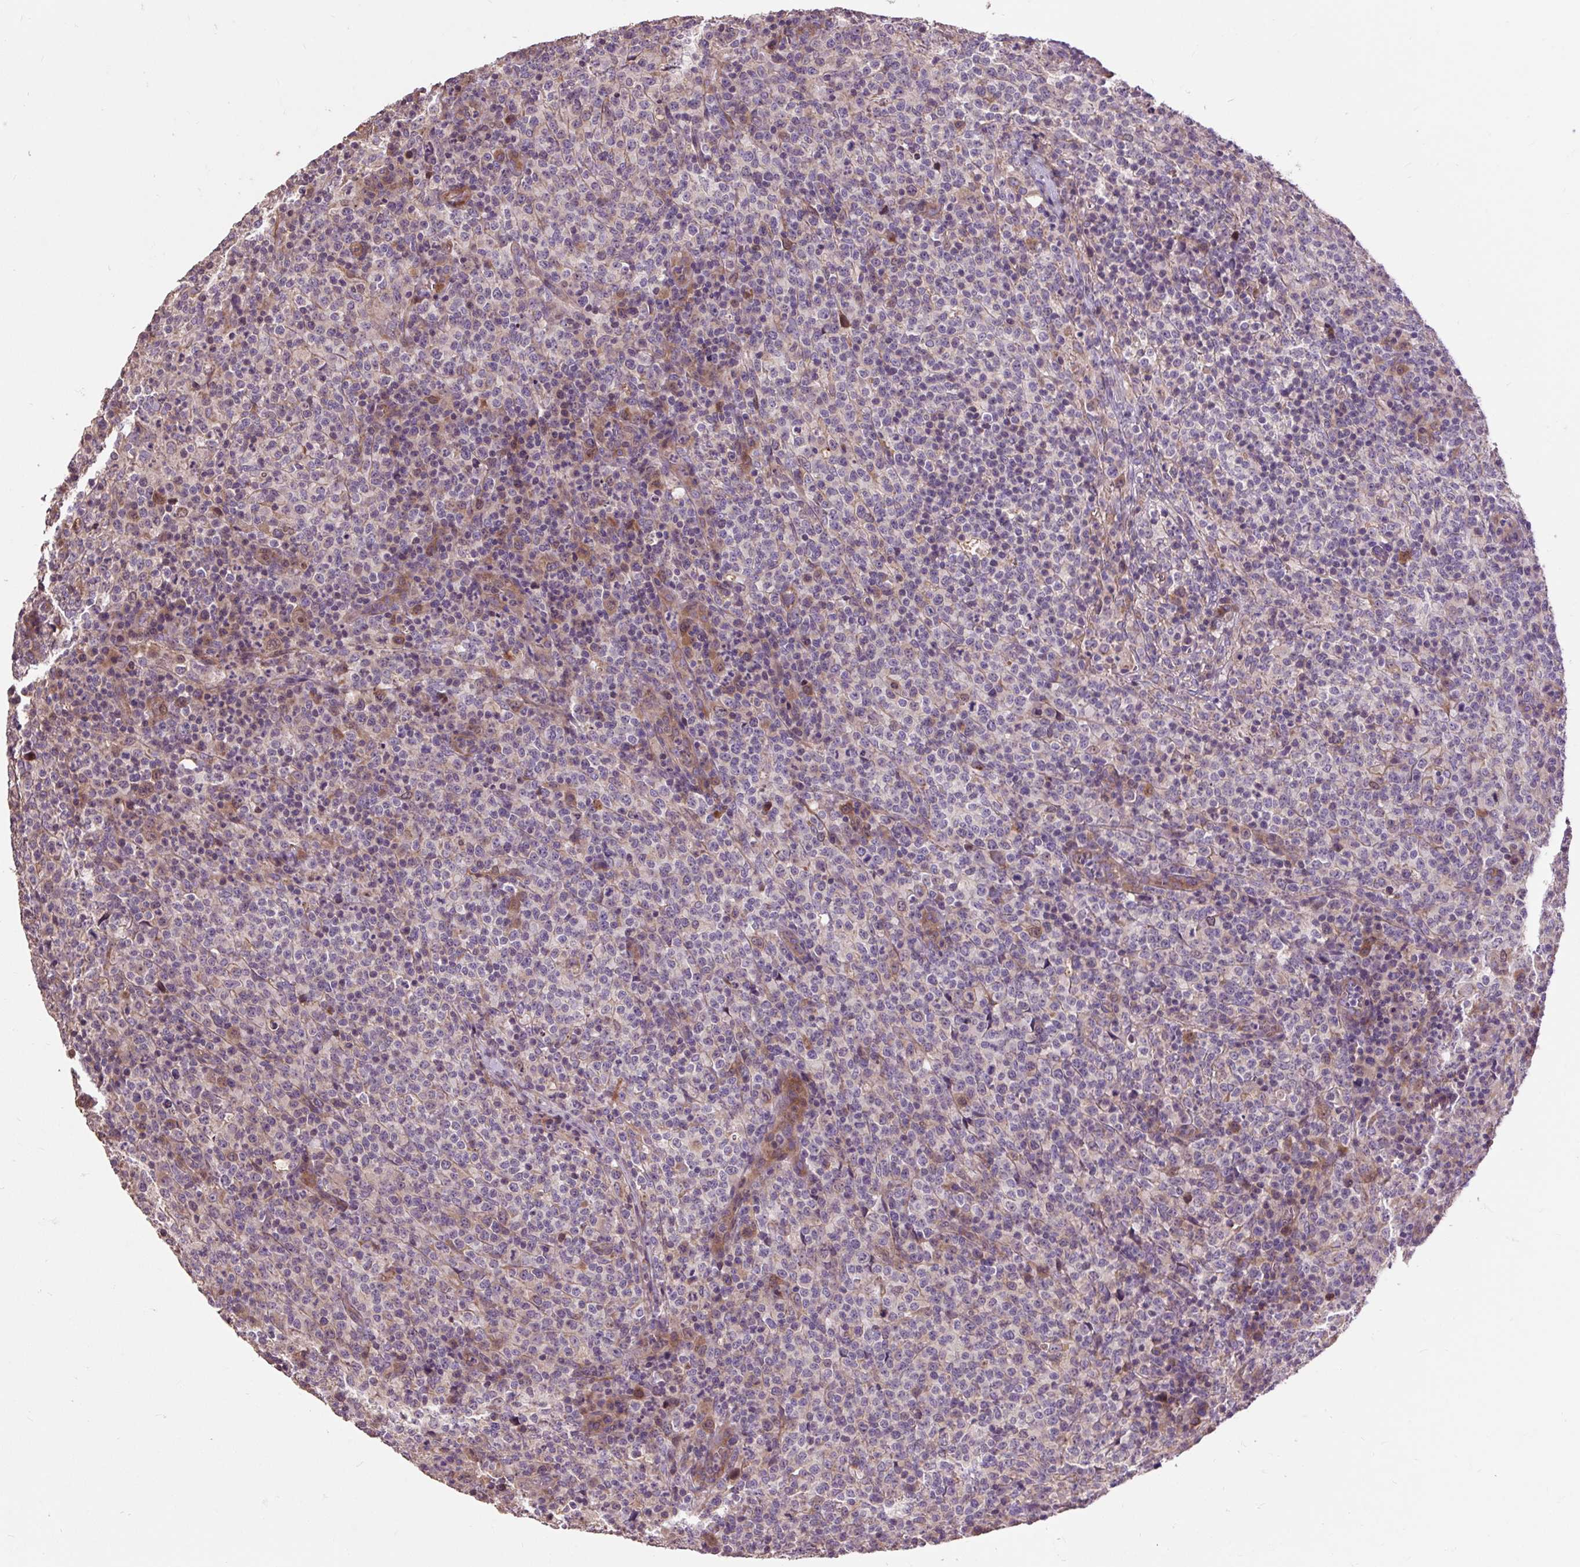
{"staining": {"intensity": "negative", "quantity": "none", "location": "none"}, "tissue": "lymphoma", "cell_type": "Tumor cells", "image_type": "cancer", "snomed": [{"axis": "morphology", "description": "Malignant lymphoma, non-Hodgkin's type, High grade"}, {"axis": "topography", "description": "Lymph node"}], "caption": "Tumor cells are negative for brown protein staining in malignant lymphoma, non-Hodgkin's type (high-grade).", "gene": "PRIMPOL", "patient": {"sex": "male", "age": 54}}